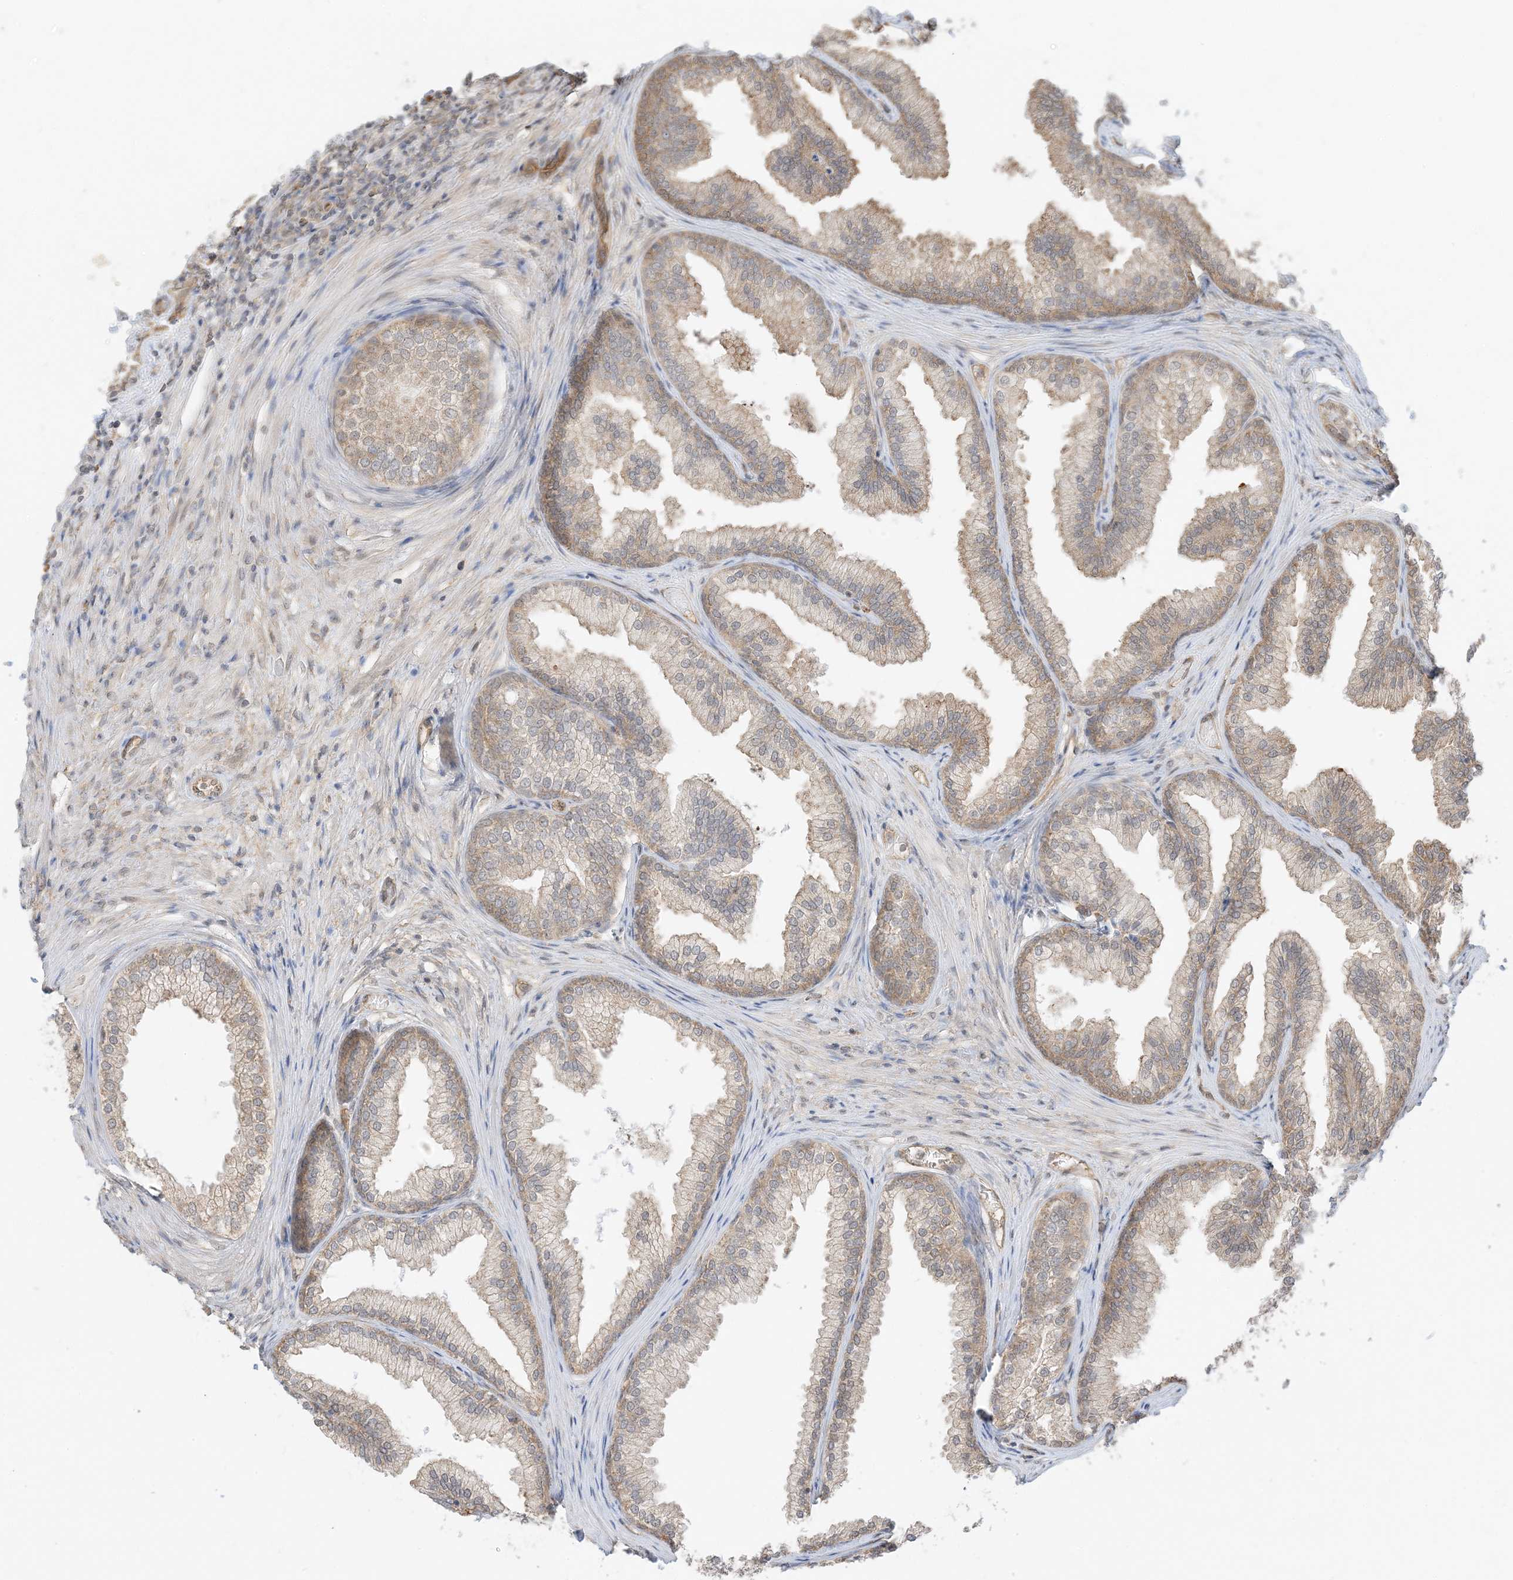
{"staining": {"intensity": "moderate", "quantity": "25%-75%", "location": "cytoplasmic/membranous"}, "tissue": "prostate", "cell_type": "Glandular cells", "image_type": "normal", "snomed": [{"axis": "morphology", "description": "Normal tissue, NOS"}, {"axis": "topography", "description": "Prostate"}], "caption": "High-power microscopy captured an immunohistochemistry micrograph of unremarkable prostate, revealing moderate cytoplasmic/membranous positivity in about 25%-75% of glandular cells.", "gene": "UBAP2L", "patient": {"sex": "male", "age": 76}}